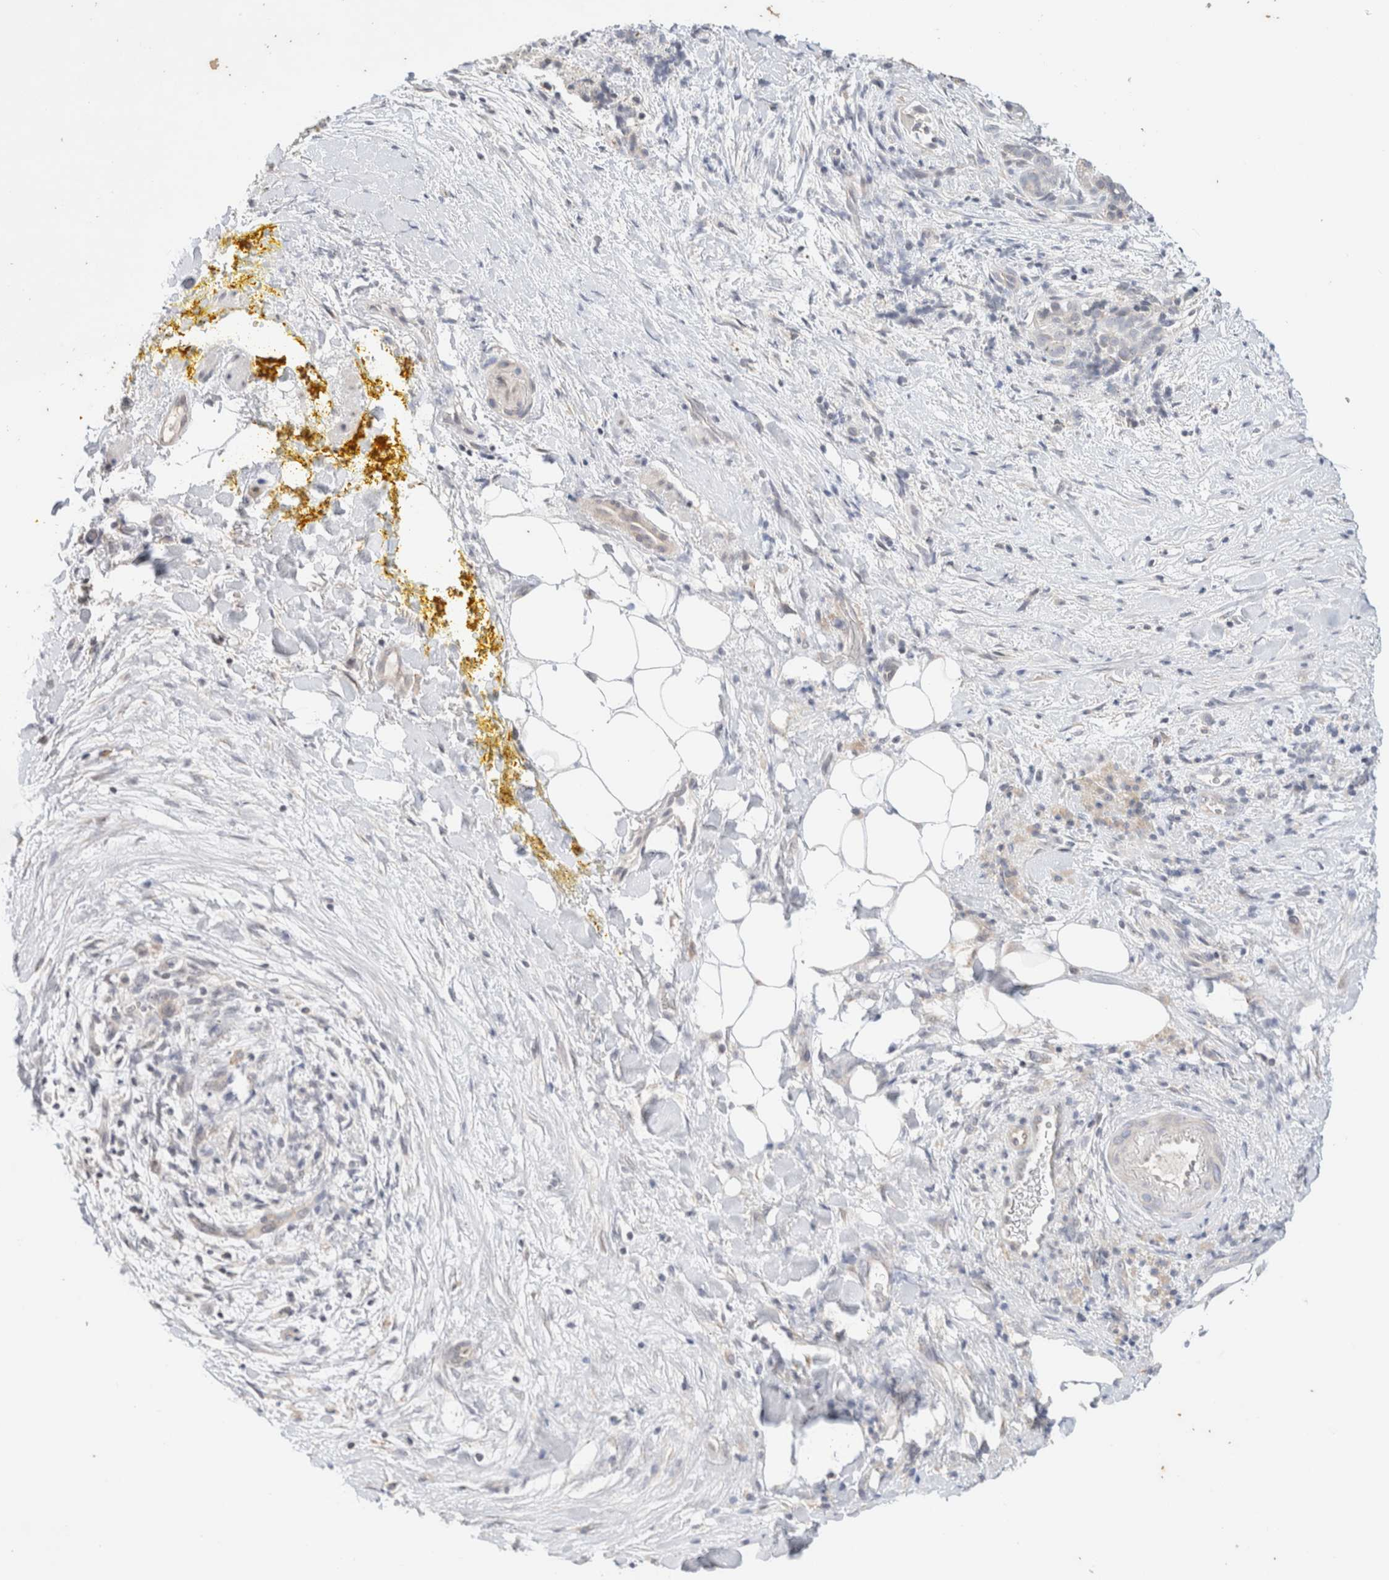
{"staining": {"intensity": "weak", "quantity": "<25%", "location": "cytoplasmic/membranous"}, "tissue": "pancreatic cancer", "cell_type": "Tumor cells", "image_type": "cancer", "snomed": [{"axis": "morphology", "description": "Adenocarcinoma, NOS"}, {"axis": "topography", "description": "Pancreas"}], "caption": "Tumor cells are negative for brown protein staining in pancreatic adenocarcinoma.", "gene": "SPRTN", "patient": {"sex": "male", "age": 58}}